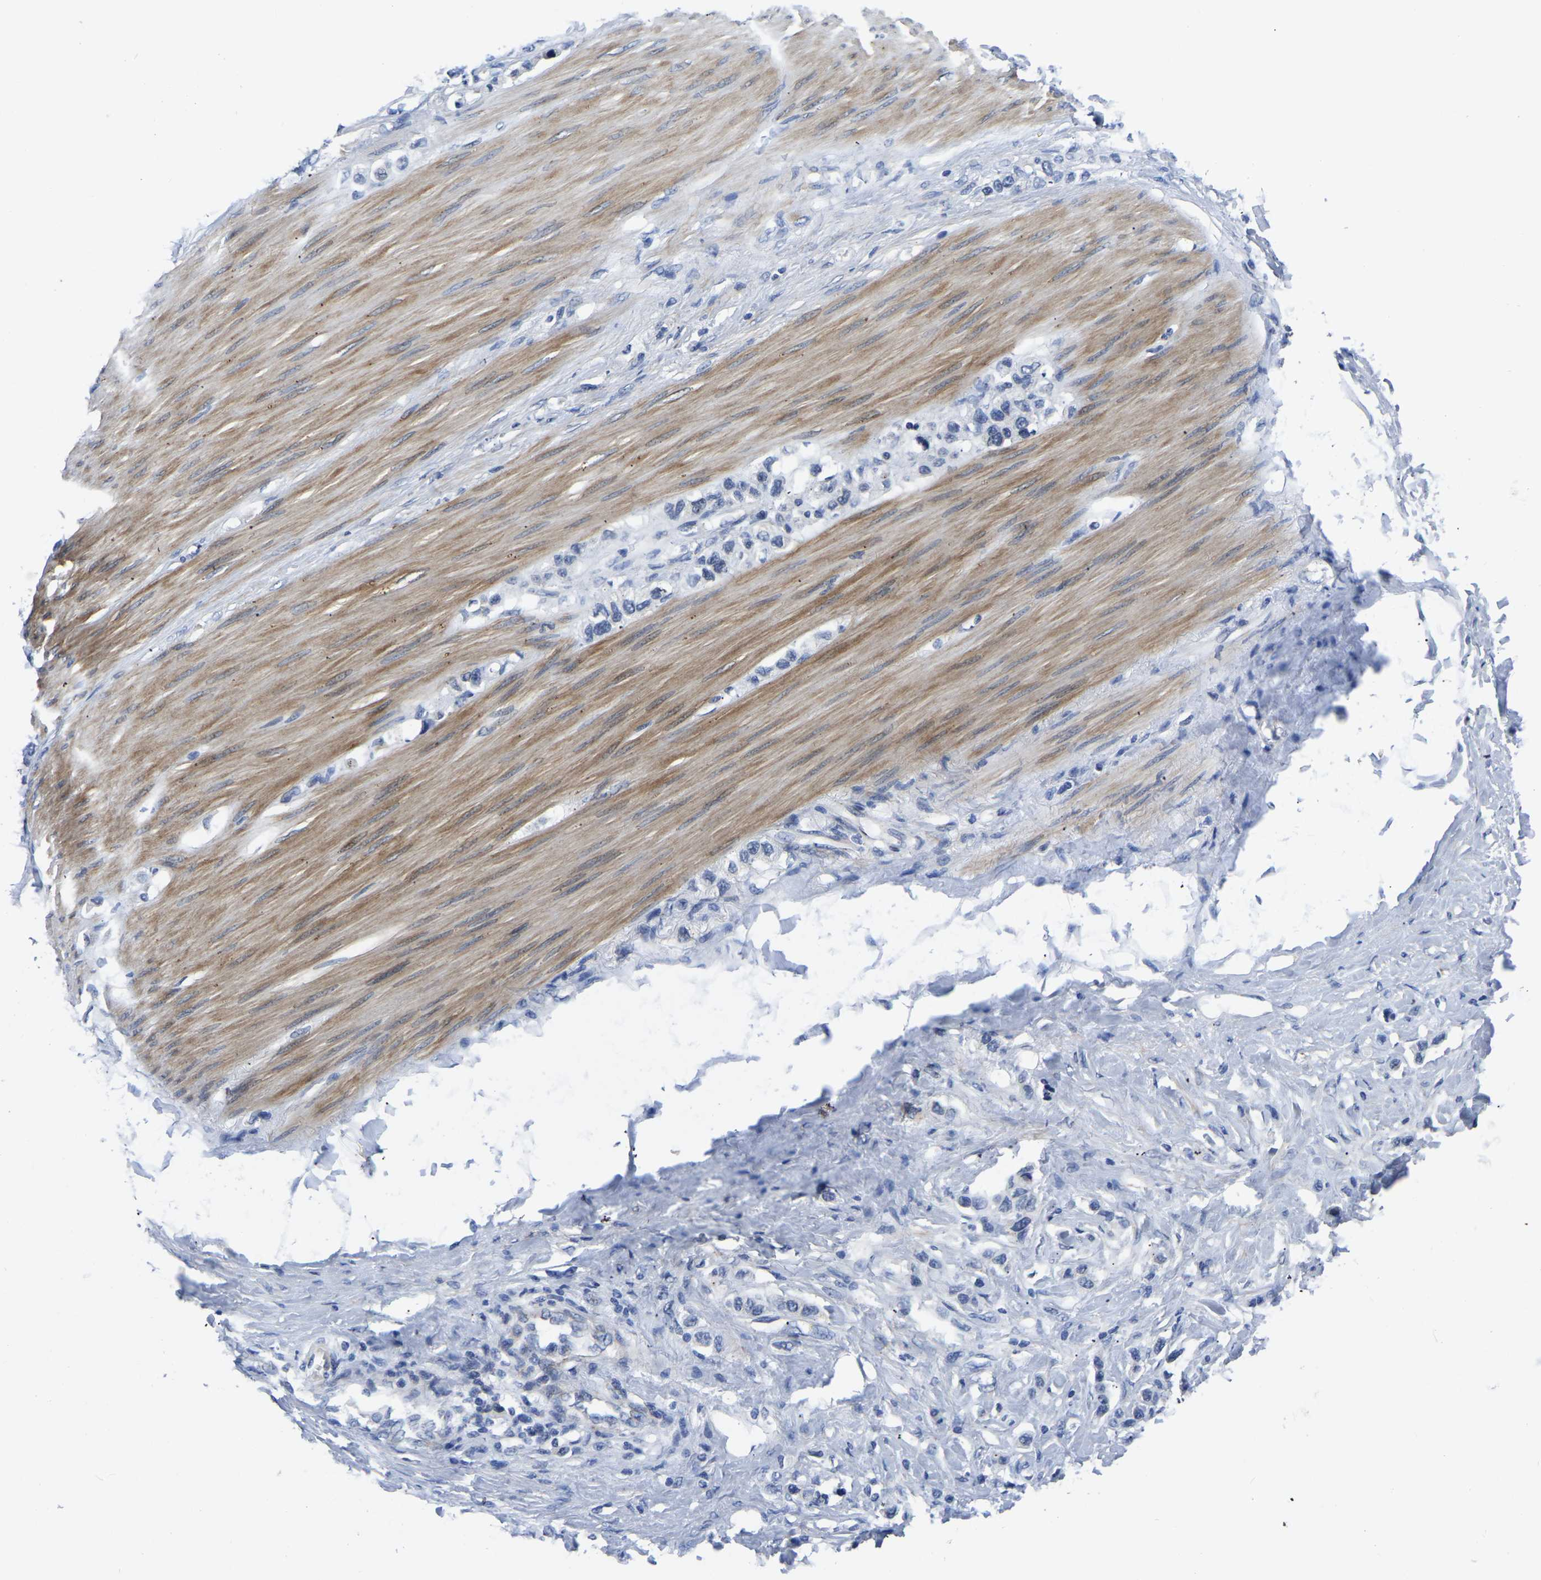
{"staining": {"intensity": "negative", "quantity": "none", "location": "none"}, "tissue": "stomach cancer", "cell_type": "Tumor cells", "image_type": "cancer", "snomed": [{"axis": "morphology", "description": "Adenocarcinoma, NOS"}, {"axis": "topography", "description": "Stomach"}], "caption": "This photomicrograph is of stomach cancer stained with immunohistochemistry (IHC) to label a protein in brown with the nuclei are counter-stained blue. There is no positivity in tumor cells. Brightfield microscopy of IHC stained with DAB (brown) and hematoxylin (blue), captured at high magnification.", "gene": "PDLIM7", "patient": {"sex": "female", "age": 65}}